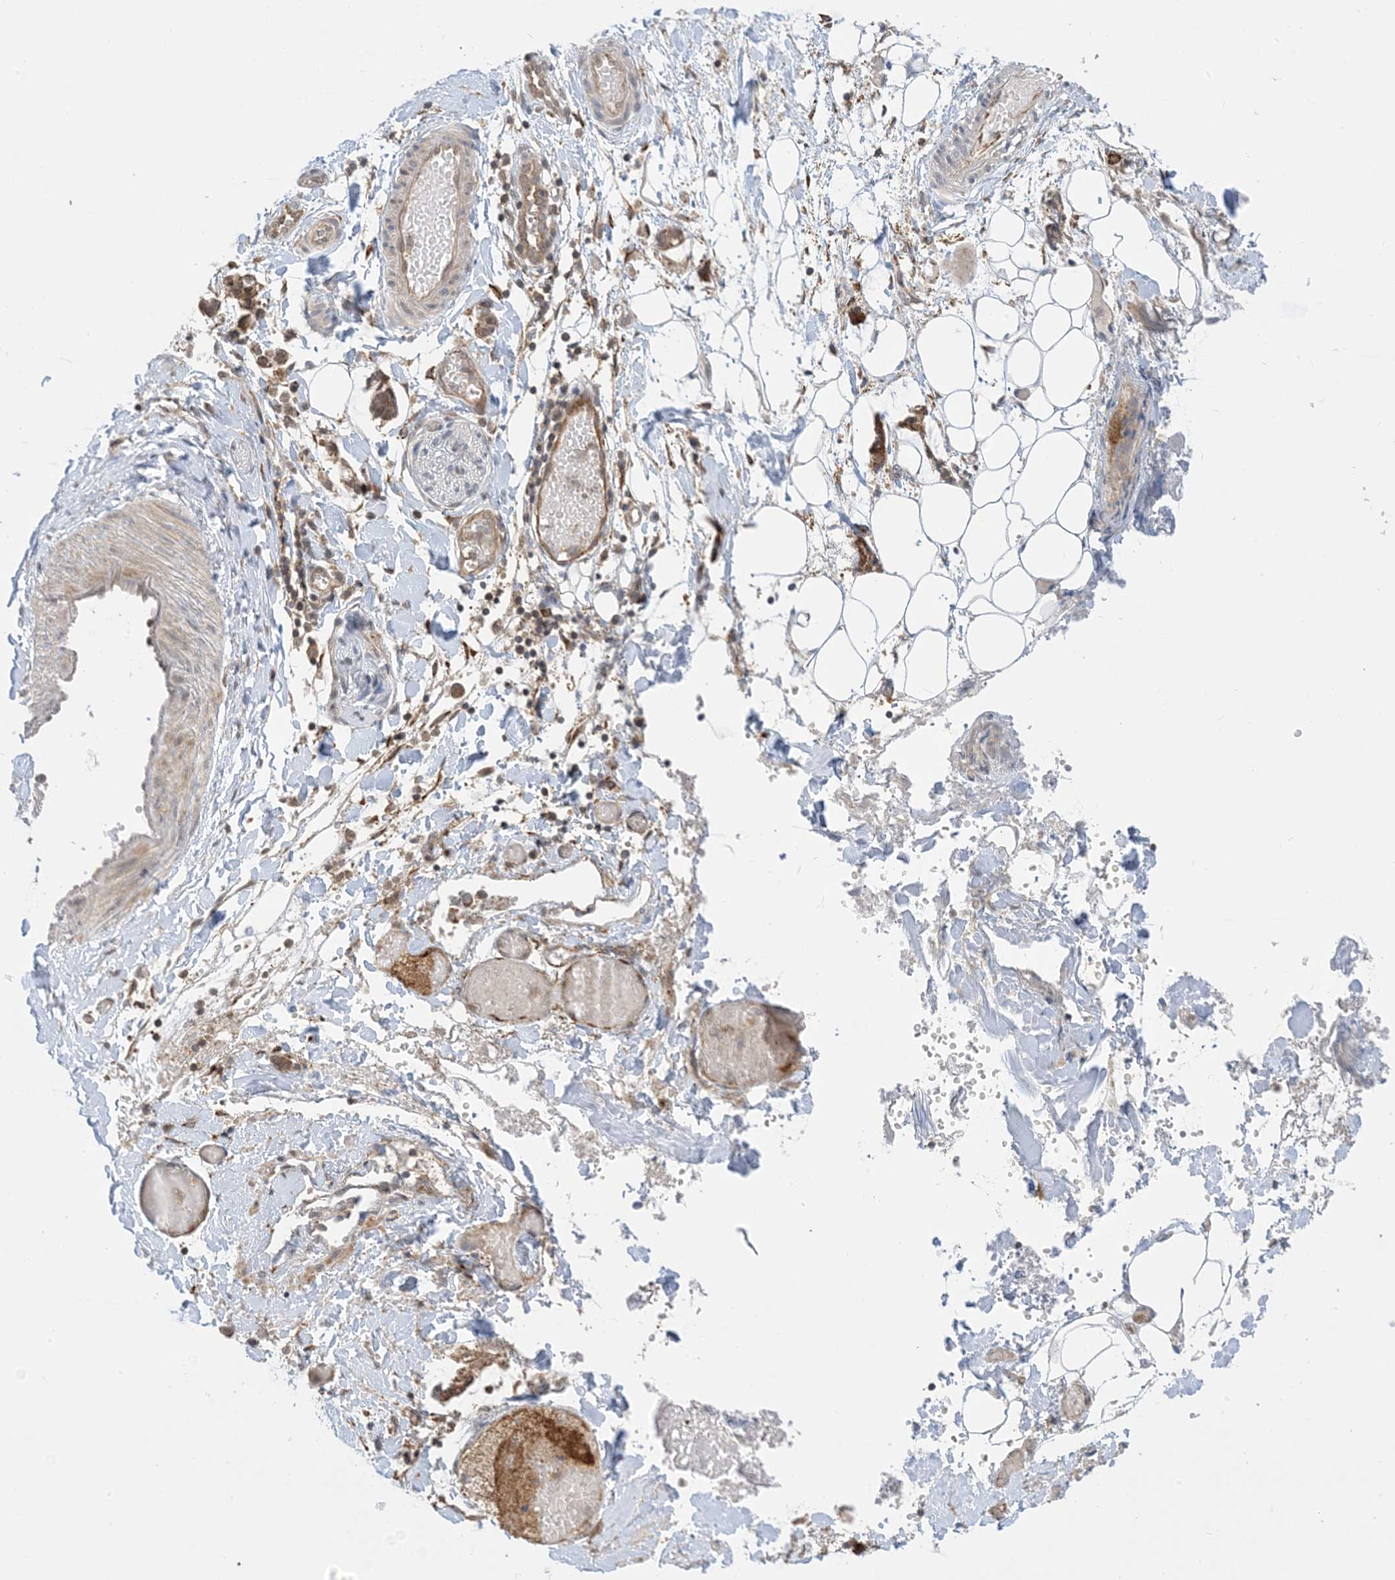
{"staining": {"intensity": "weak", "quantity": "25%-75%", "location": "cytoplasmic/membranous"}, "tissue": "adipose tissue", "cell_type": "Adipocytes", "image_type": "normal", "snomed": [{"axis": "morphology", "description": "Normal tissue, NOS"}, {"axis": "morphology", "description": "Adenocarcinoma, NOS"}, {"axis": "topography", "description": "Smooth muscle"}, {"axis": "topography", "description": "Colon"}], "caption": "Protein expression analysis of benign adipose tissue reveals weak cytoplasmic/membranous expression in about 25%-75% of adipocytes.", "gene": "METTL21A", "patient": {"sex": "male", "age": 14}}